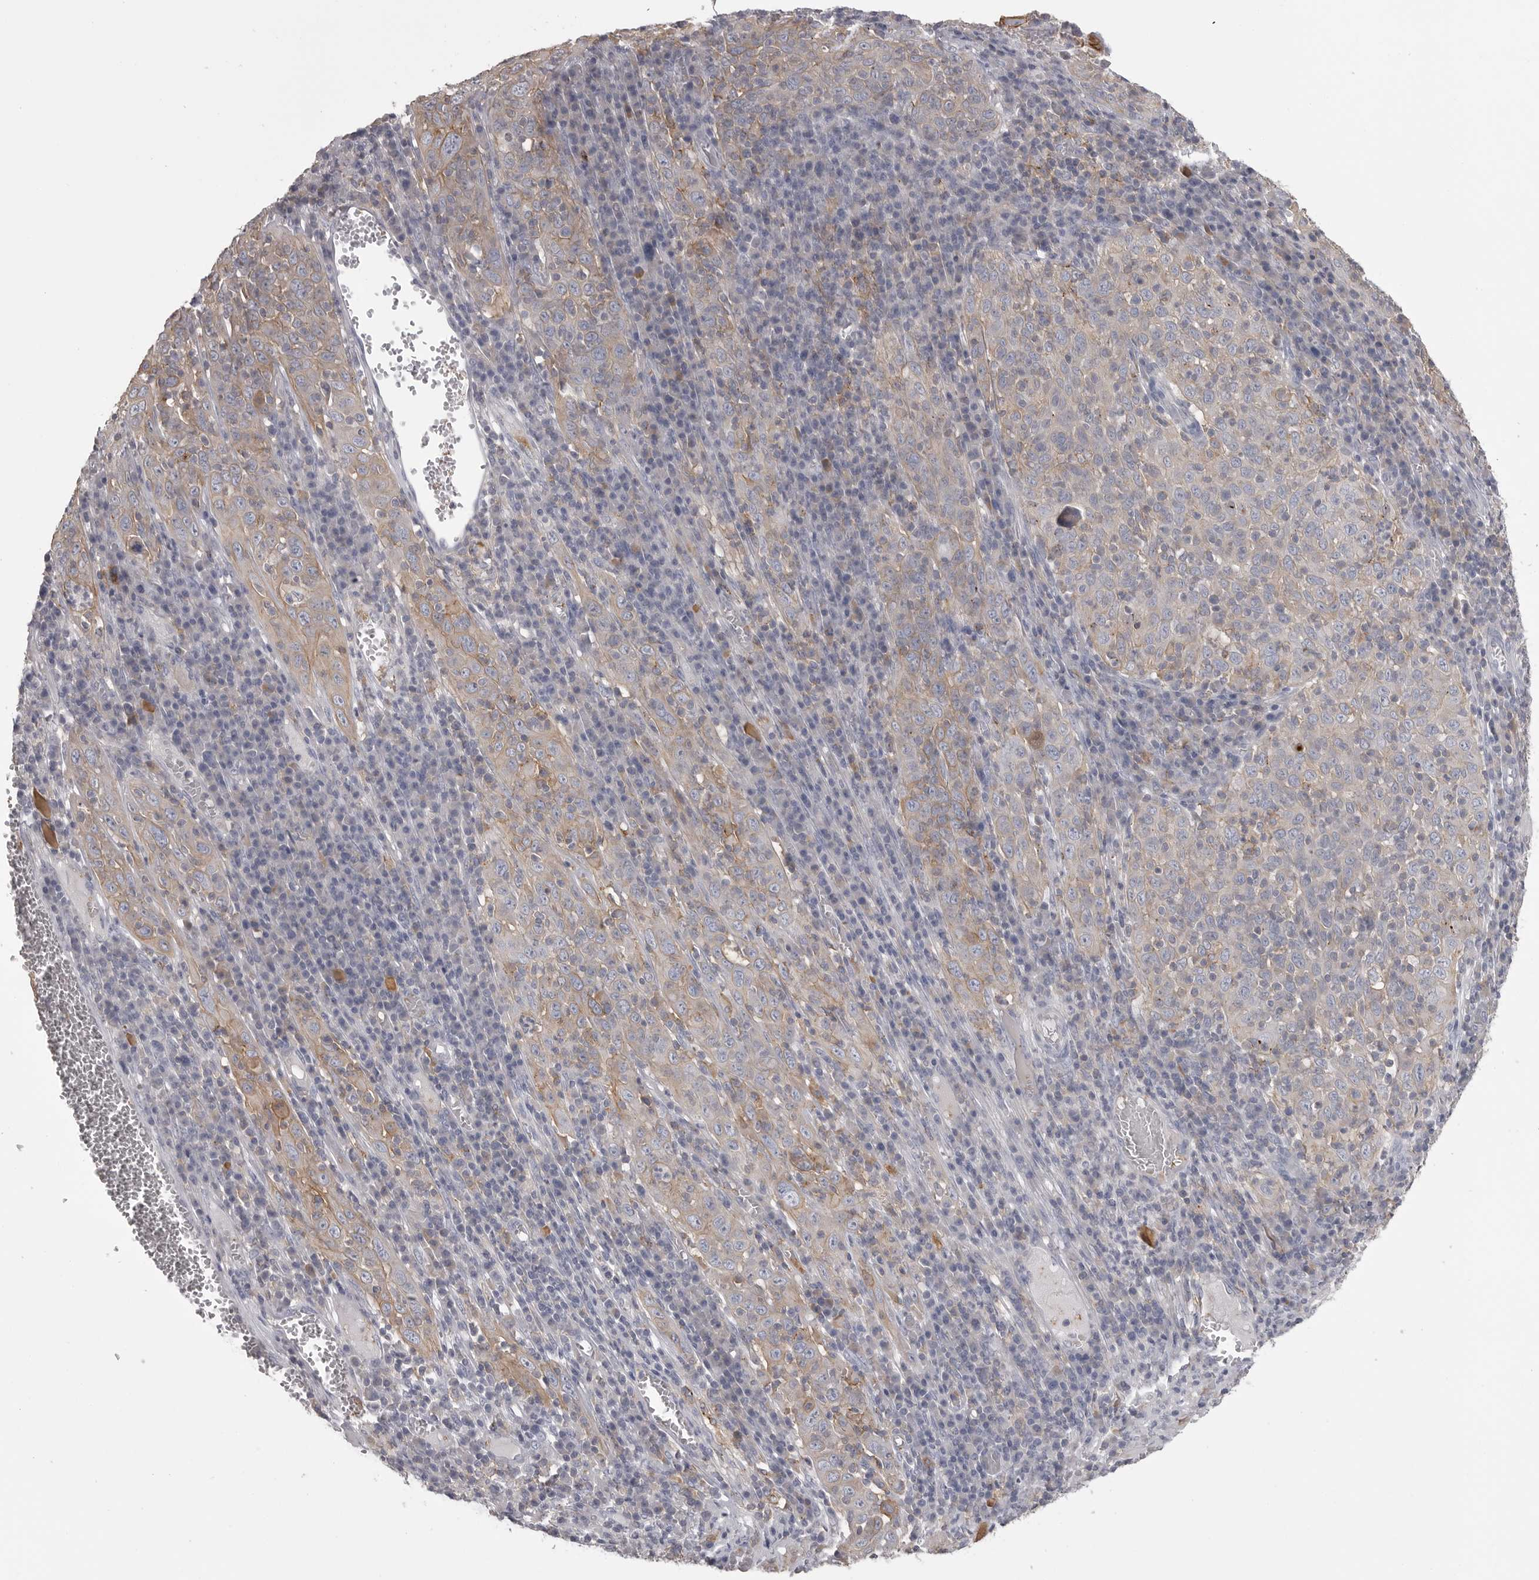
{"staining": {"intensity": "moderate", "quantity": "25%-75%", "location": "cytoplasmic/membranous"}, "tissue": "cervical cancer", "cell_type": "Tumor cells", "image_type": "cancer", "snomed": [{"axis": "morphology", "description": "Squamous cell carcinoma, NOS"}, {"axis": "topography", "description": "Cervix"}], "caption": "DAB (3,3'-diaminobenzidine) immunohistochemical staining of human cervical cancer displays moderate cytoplasmic/membranous protein staining in approximately 25%-75% of tumor cells. Using DAB (3,3'-diaminobenzidine) (brown) and hematoxylin (blue) stains, captured at high magnification using brightfield microscopy.", "gene": "CMTM6", "patient": {"sex": "female", "age": 46}}